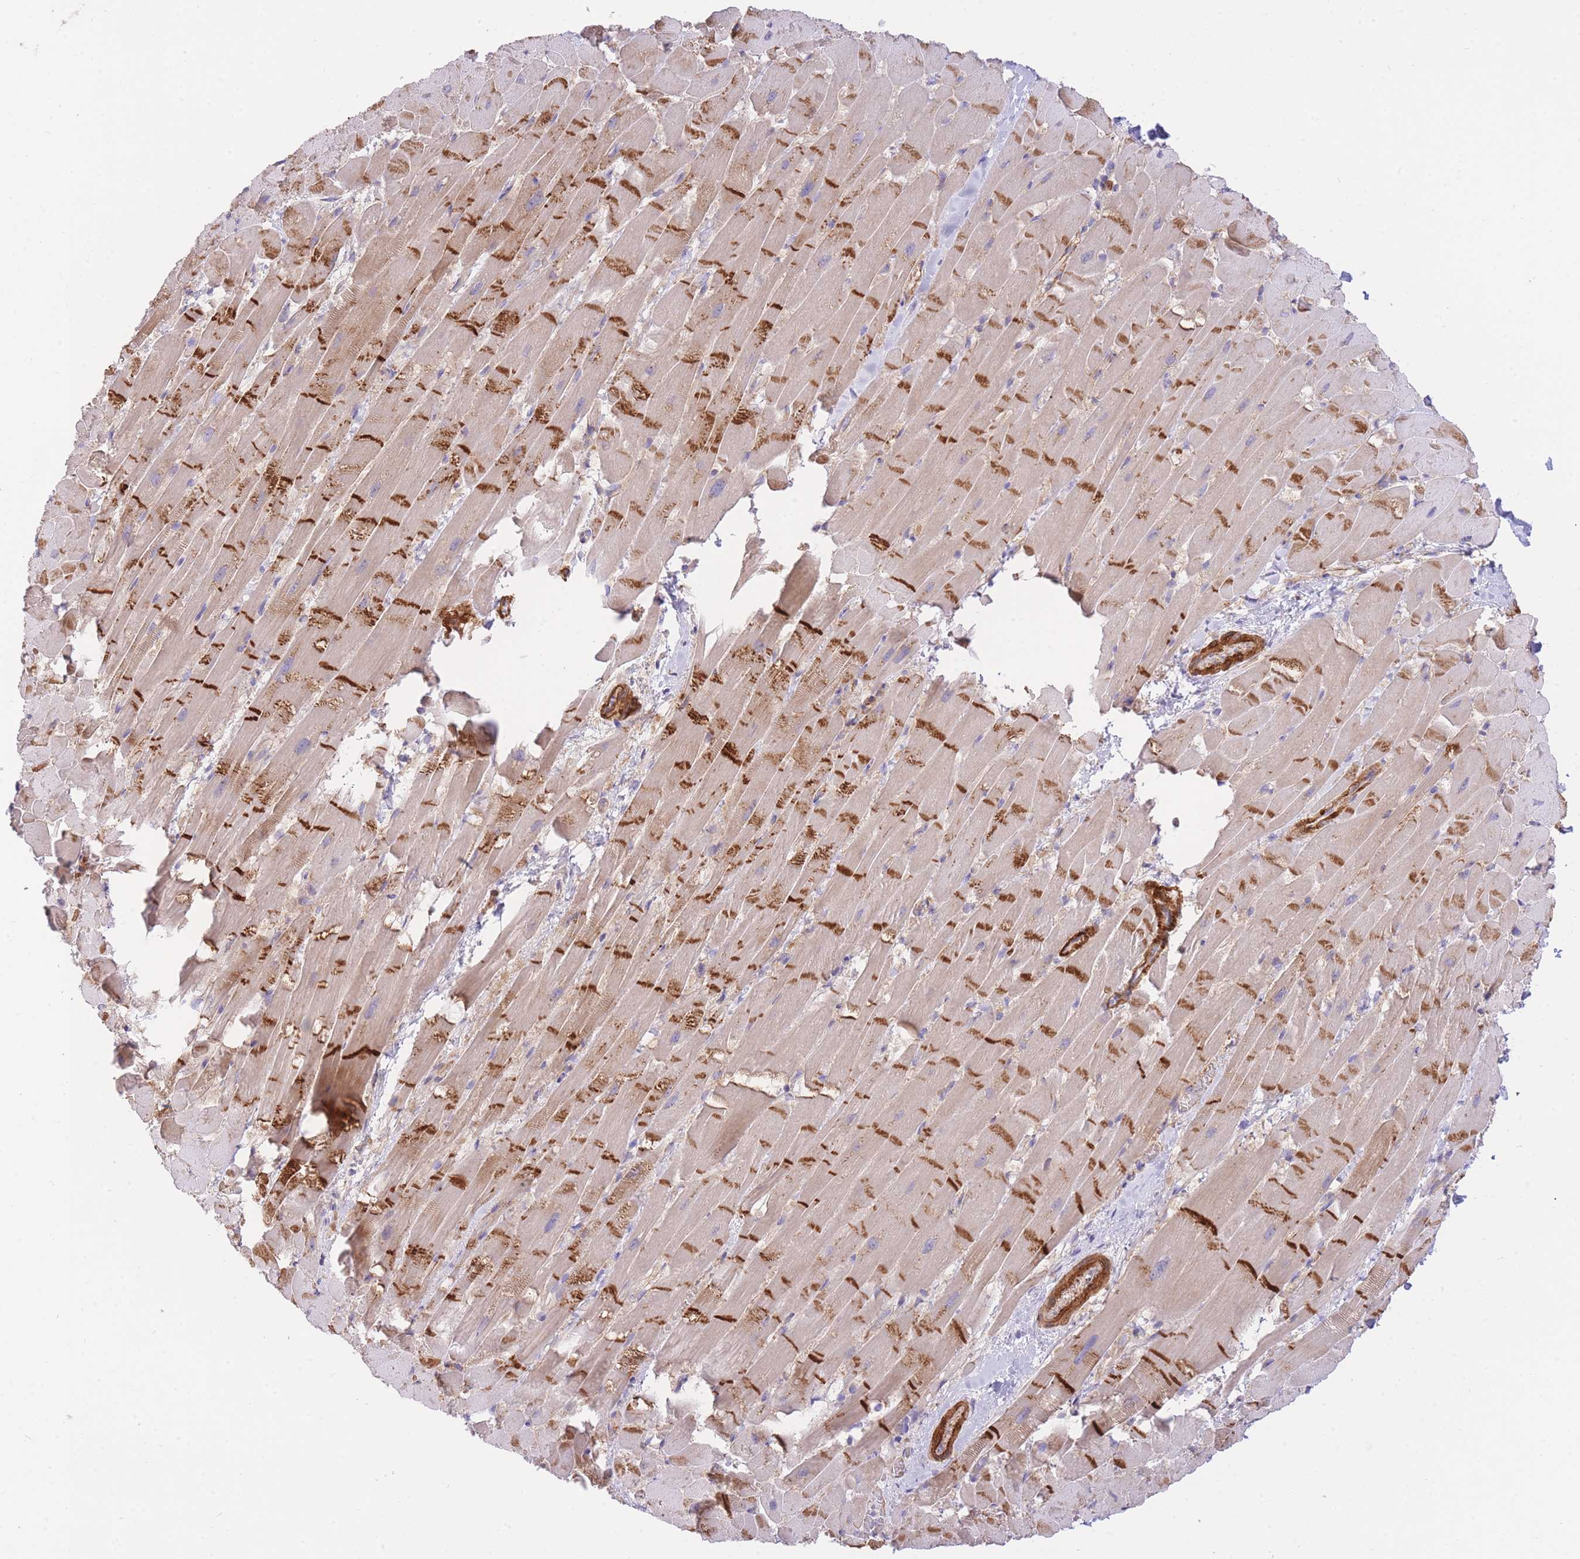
{"staining": {"intensity": "strong", "quantity": "25%-75%", "location": "cytoplasmic/membranous"}, "tissue": "heart muscle", "cell_type": "Cardiomyocytes", "image_type": "normal", "snomed": [{"axis": "morphology", "description": "Normal tissue, NOS"}, {"axis": "topography", "description": "Heart"}], "caption": "Cardiomyocytes reveal strong cytoplasmic/membranous staining in approximately 25%-75% of cells in normal heart muscle. (DAB (3,3'-diaminobenzidine) IHC with brightfield microscopy, high magnification).", "gene": "PGM1", "patient": {"sex": "male", "age": 37}}